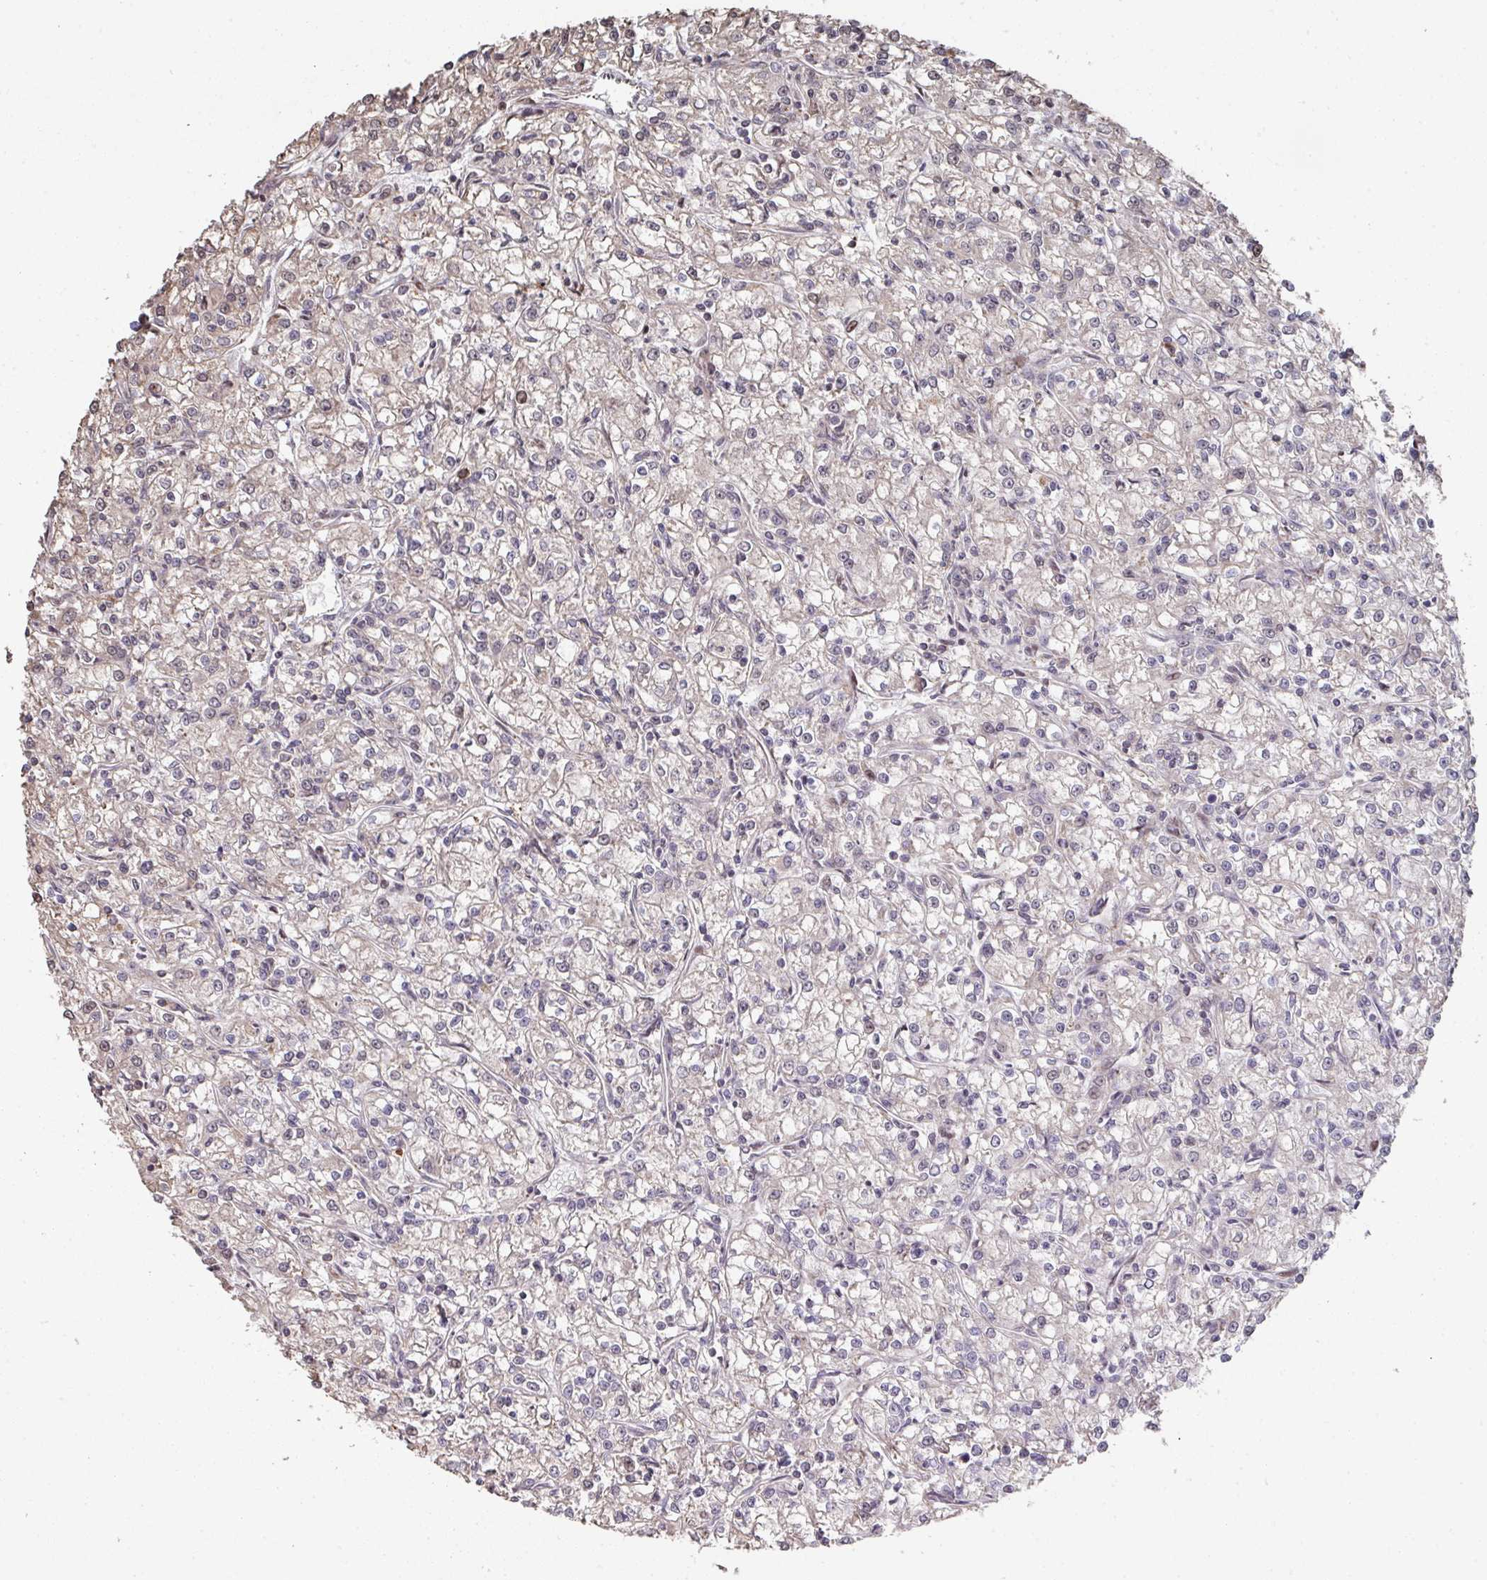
{"staining": {"intensity": "weak", "quantity": "<25%", "location": "cytoplasmic/membranous"}, "tissue": "renal cancer", "cell_type": "Tumor cells", "image_type": "cancer", "snomed": [{"axis": "morphology", "description": "Adenocarcinoma, NOS"}, {"axis": "topography", "description": "Kidney"}], "caption": "IHC histopathology image of neoplastic tissue: renal cancer stained with DAB (3,3'-diaminobenzidine) reveals no significant protein staining in tumor cells.", "gene": "CA7", "patient": {"sex": "female", "age": 59}}